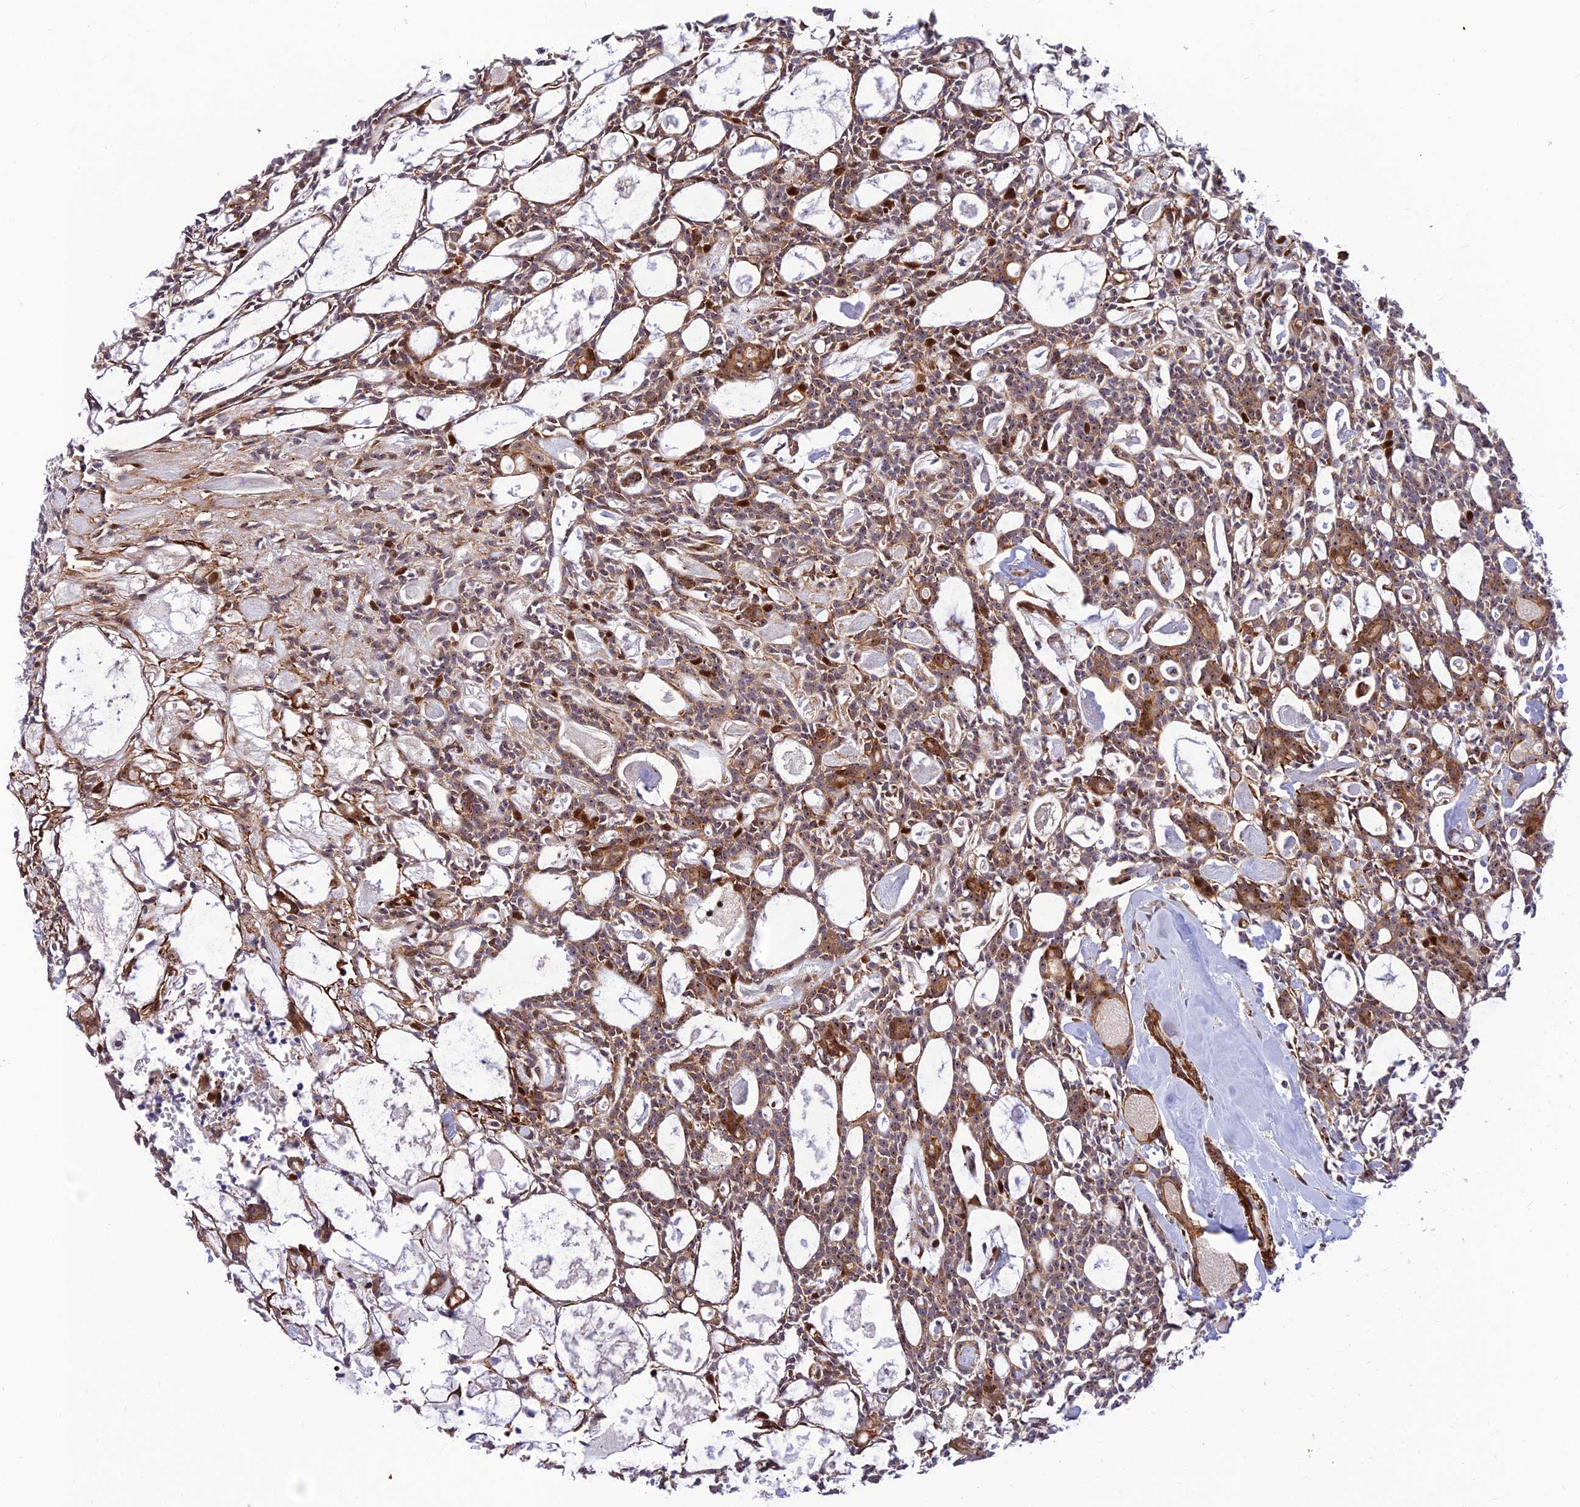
{"staining": {"intensity": "moderate", "quantity": ">75%", "location": "cytoplasmic/membranous"}, "tissue": "head and neck cancer", "cell_type": "Tumor cells", "image_type": "cancer", "snomed": [{"axis": "morphology", "description": "Adenocarcinoma, NOS"}, {"axis": "topography", "description": "Salivary gland"}, {"axis": "topography", "description": "Head-Neck"}], "caption": "Head and neck cancer (adenocarcinoma) tissue exhibits moderate cytoplasmic/membranous staining in about >75% of tumor cells, visualized by immunohistochemistry.", "gene": "KBTBD7", "patient": {"sex": "male", "age": 55}}